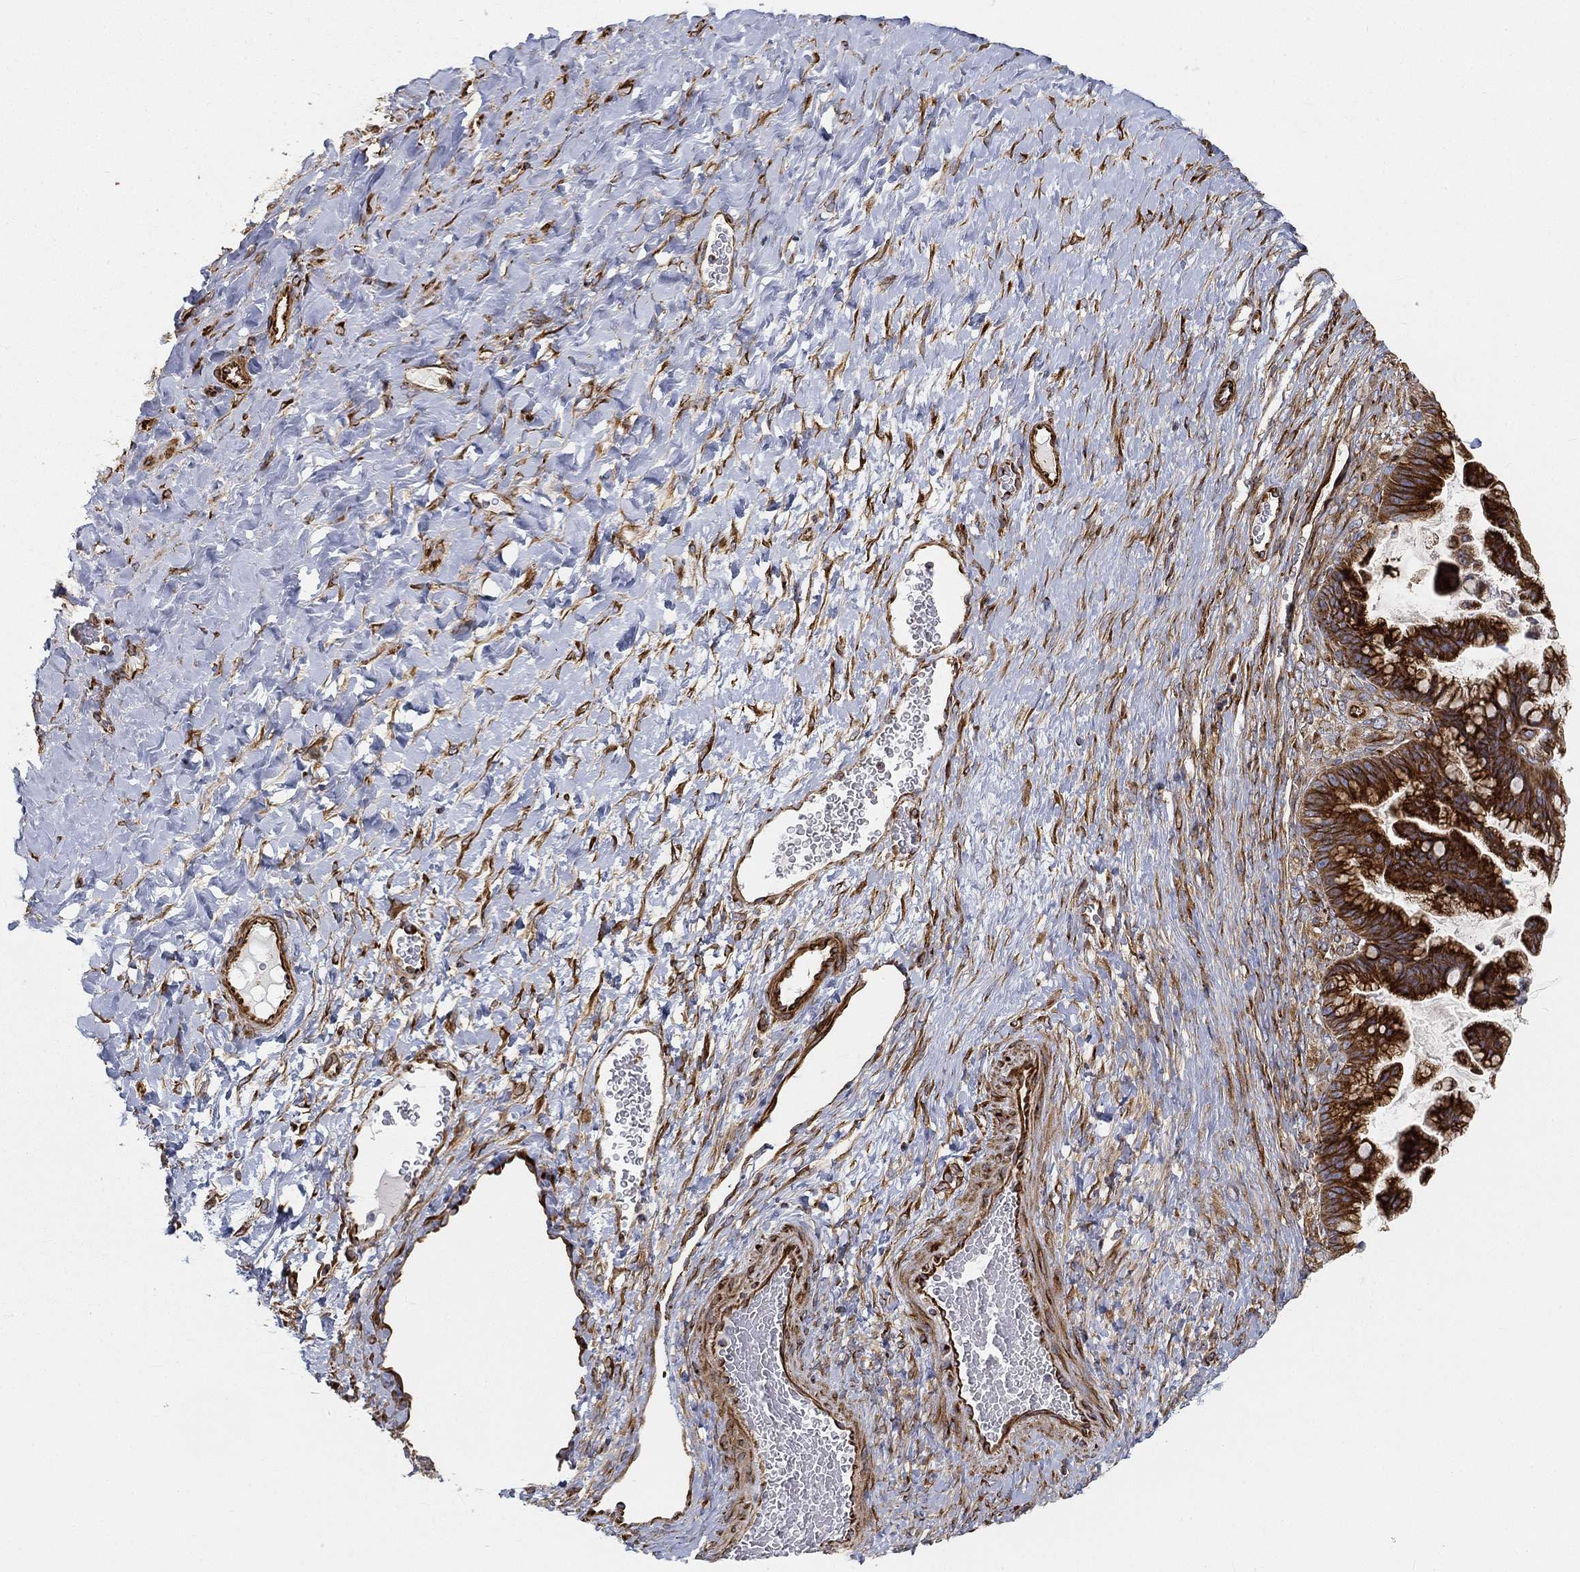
{"staining": {"intensity": "strong", "quantity": ">75%", "location": "cytoplasmic/membranous"}, "tissue": "ovarian cancer", "cell_type": "Tumor cells", "image_type": "cancer", "snomed": [{"axis": "morphology", "description": "Cystadenocarcinoma, mucinous, NOS"}, {"axis": "topography", "description": "Ovary"}], "caption": "Ovarian cancer was stained to show a protein in brown. There is high levels of strong cytoplasmic/membranous staining in approximately >75% of tumor cells. (DAB IHC with brightfield microscopy, high magnification).", "gene": "TMEM25", "patient": {"sex": "female", "age": 67}}